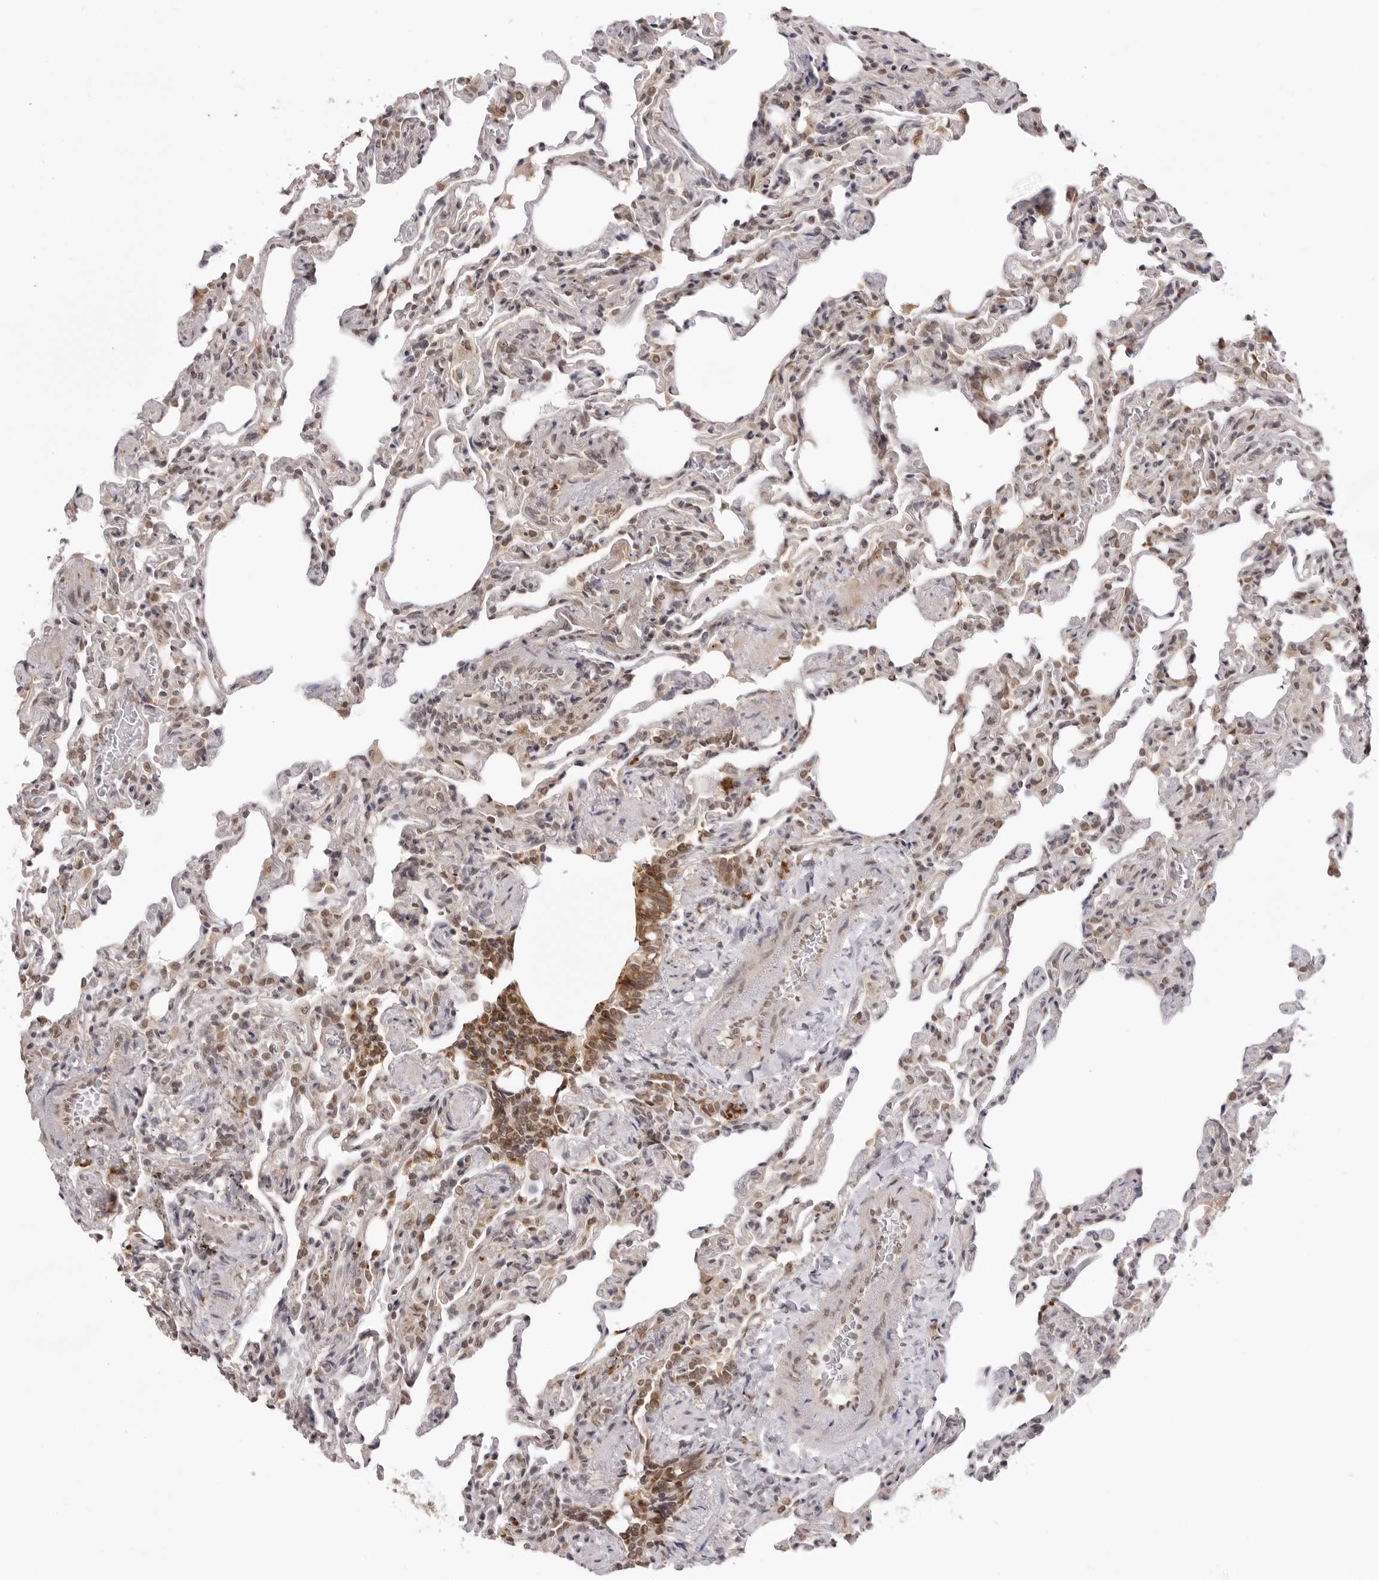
{"staining": {"intensity": "weak", "quantity": "25%-75%", "location": "cytoplasmic/membranous,nuclear"}, "tissue": "lung", "cell_type": "Alveolar cells", "image_type": "normal", "snomed": [{"axis": "morphology", "description": "Normal tissue, NOS"}, {"axis": "topography", "description": "Lung"}], "caption": "Lung stained with DAB immunohistochemistry shows low levels of weak cytoplasmic/membranous,nuclear staining in approximately 25%-75% of alveolar cells. Using DAB (3,3'-diaminobenzidine) (brown) and hematoxylin (blue) stains, captured at high magnification using brightfield microscopy.", "gene": "ZC3H11A", "patient": {"sex": "male", "age": 20}}